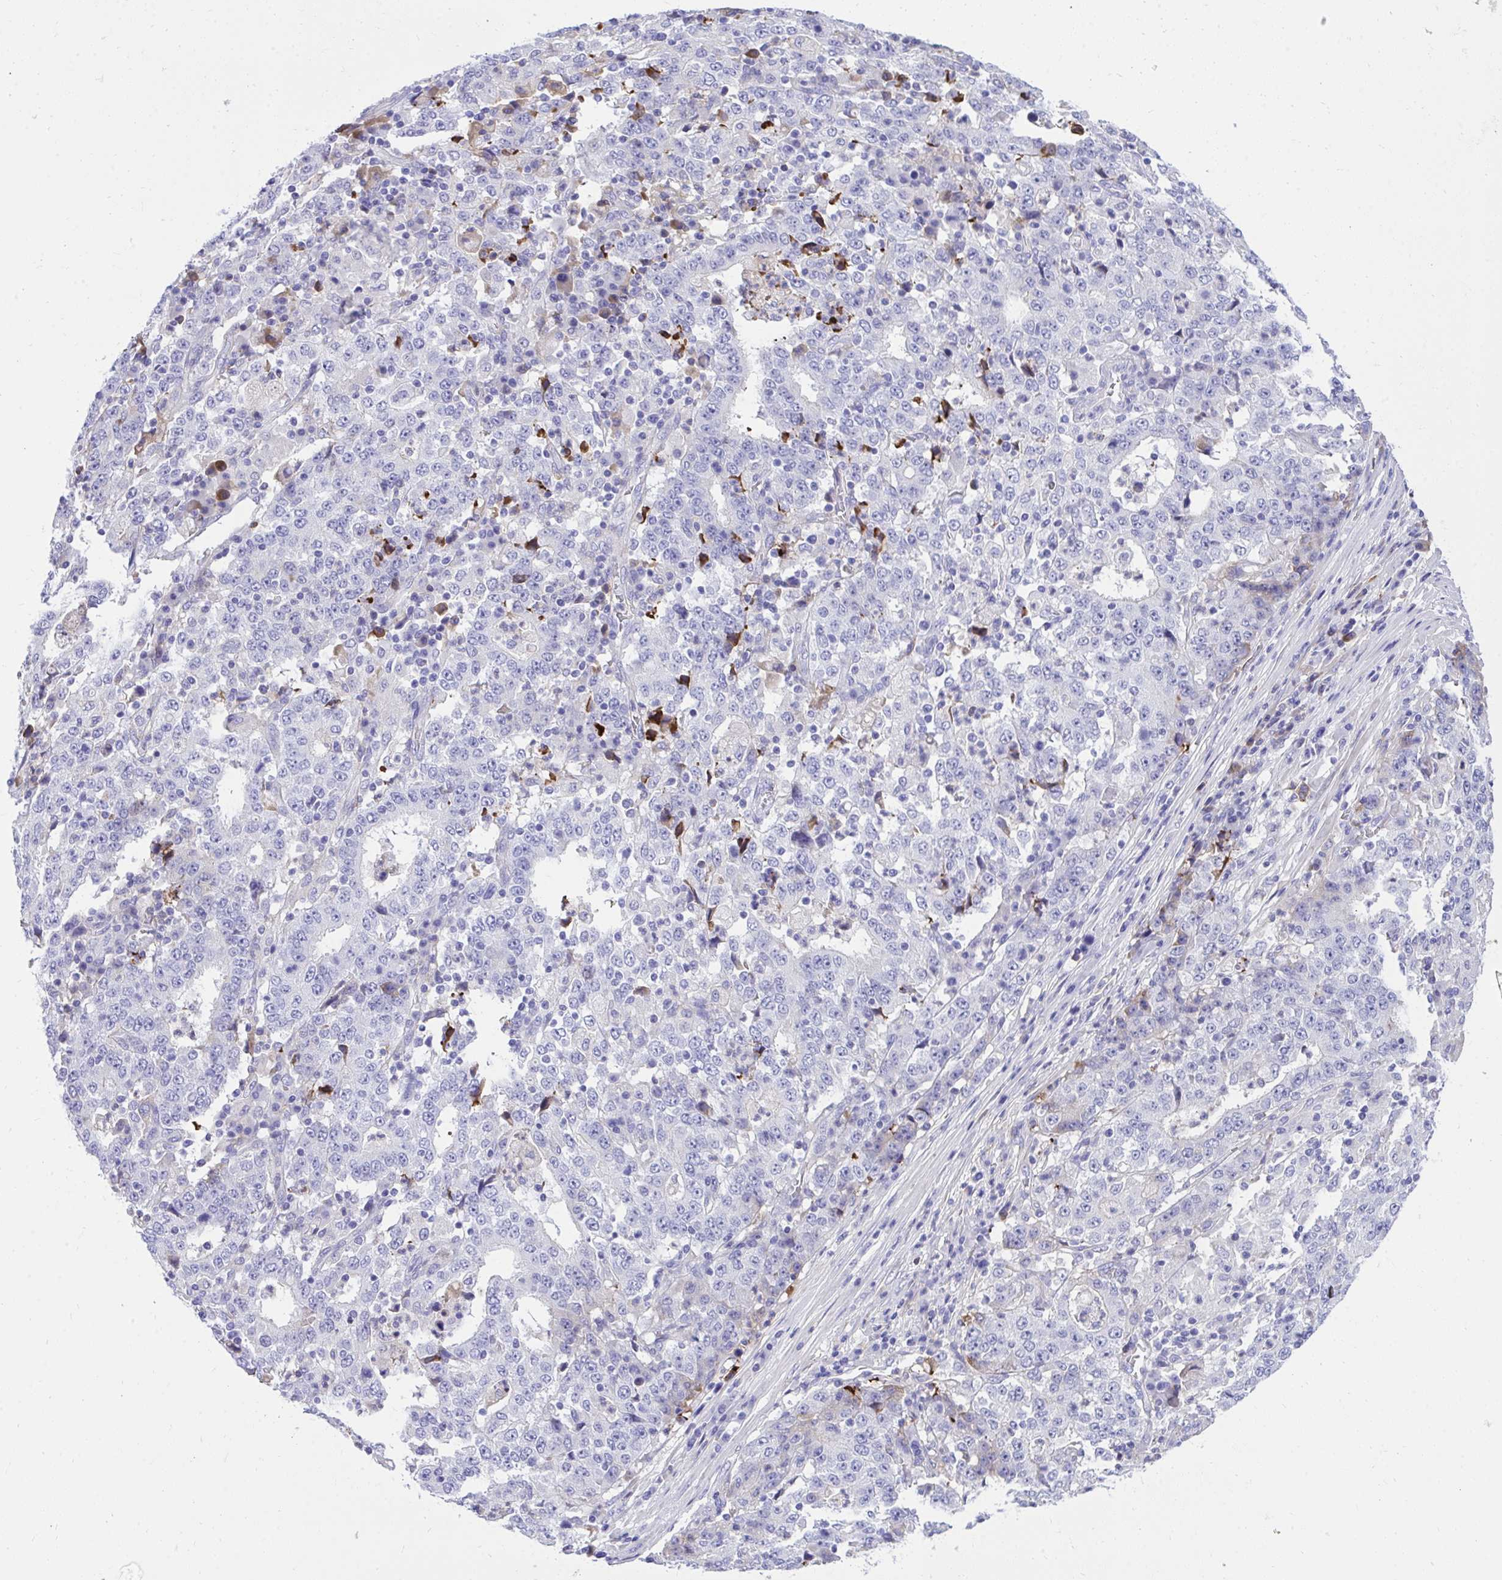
{"staining": {"intensity": "negative", "quantity": "none", "location": "none"}, "tissue": "stomach cancer", "cell_type": "Tumor cells", "image_type": "cancer", "snomed": [{"axis": "morphology", "description": "Adenocarcinoma, NOS"}, {"axis": "topography", "description": "Stomach"}], "caption": "Protein analysis of stomach cancer reveals no significant positivity in tumor cells.", "gene": "HRG", "patient": {"sex": "male", "age": 59}}